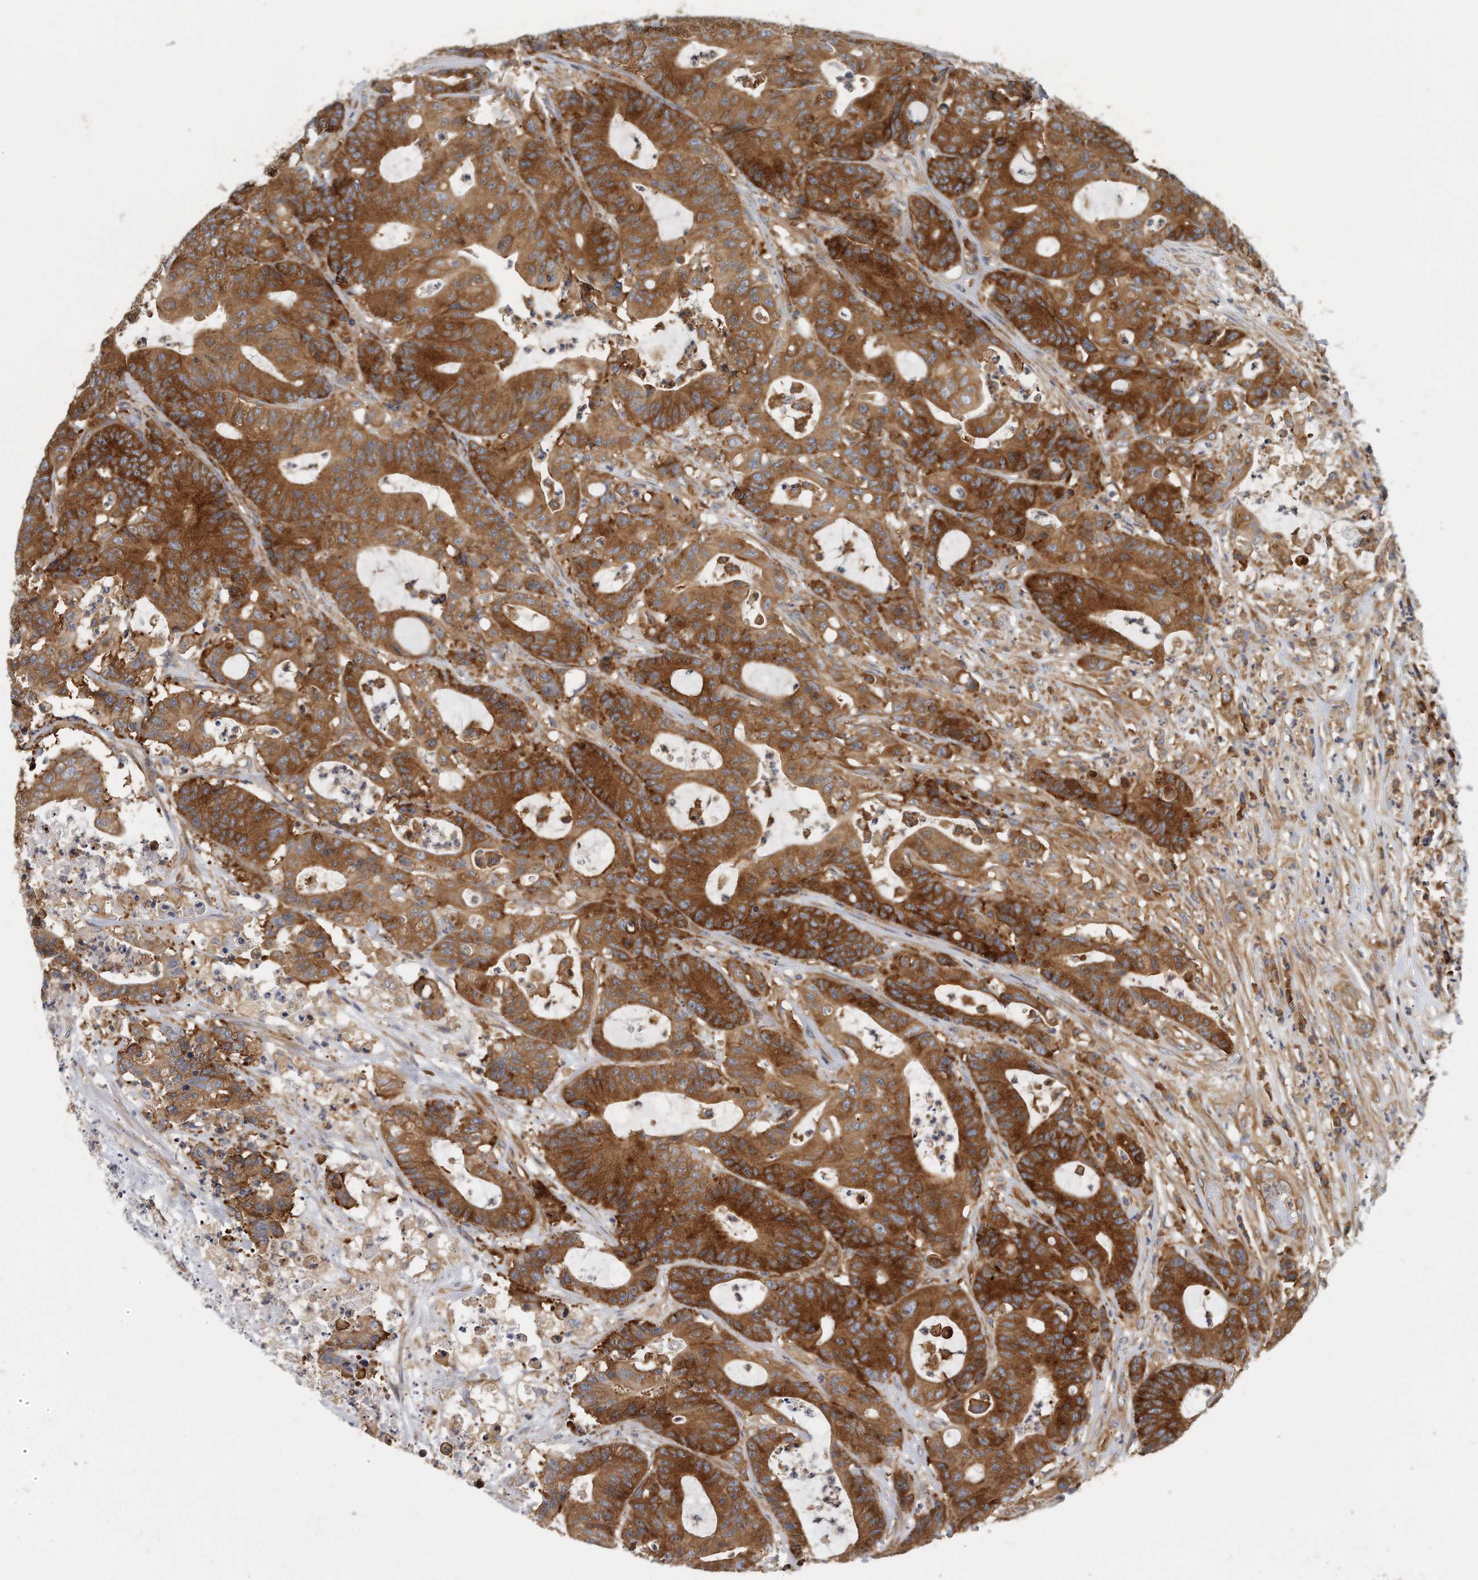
{"staining": {"intensity": "strong", "quantity": ">75%", "location": "cytoplasmic/membranous"}, "tissue": "colorectal cancer", "cell_type": "Tumor cells", "image_type": "cancer", "snomed": [{"axis": "morphology", "description": "Adenocarcinoma, NOS"}, {"axis": "topography", "description": "Colon"}], "caption": "An immunohistochemistry photomicrograph of neoplastic tissue is shown. Protein staining in brown labels strong cytoplasmic/membranous positivity in adenocarcinoma (colorectal) within tumor cells. (DAB (3,3'-diaminobenzidine) = brown stain, brightfield microscopy at high magnification).", "gene": "EIF3I", "patient": {"sex": "female", "age": 84}}